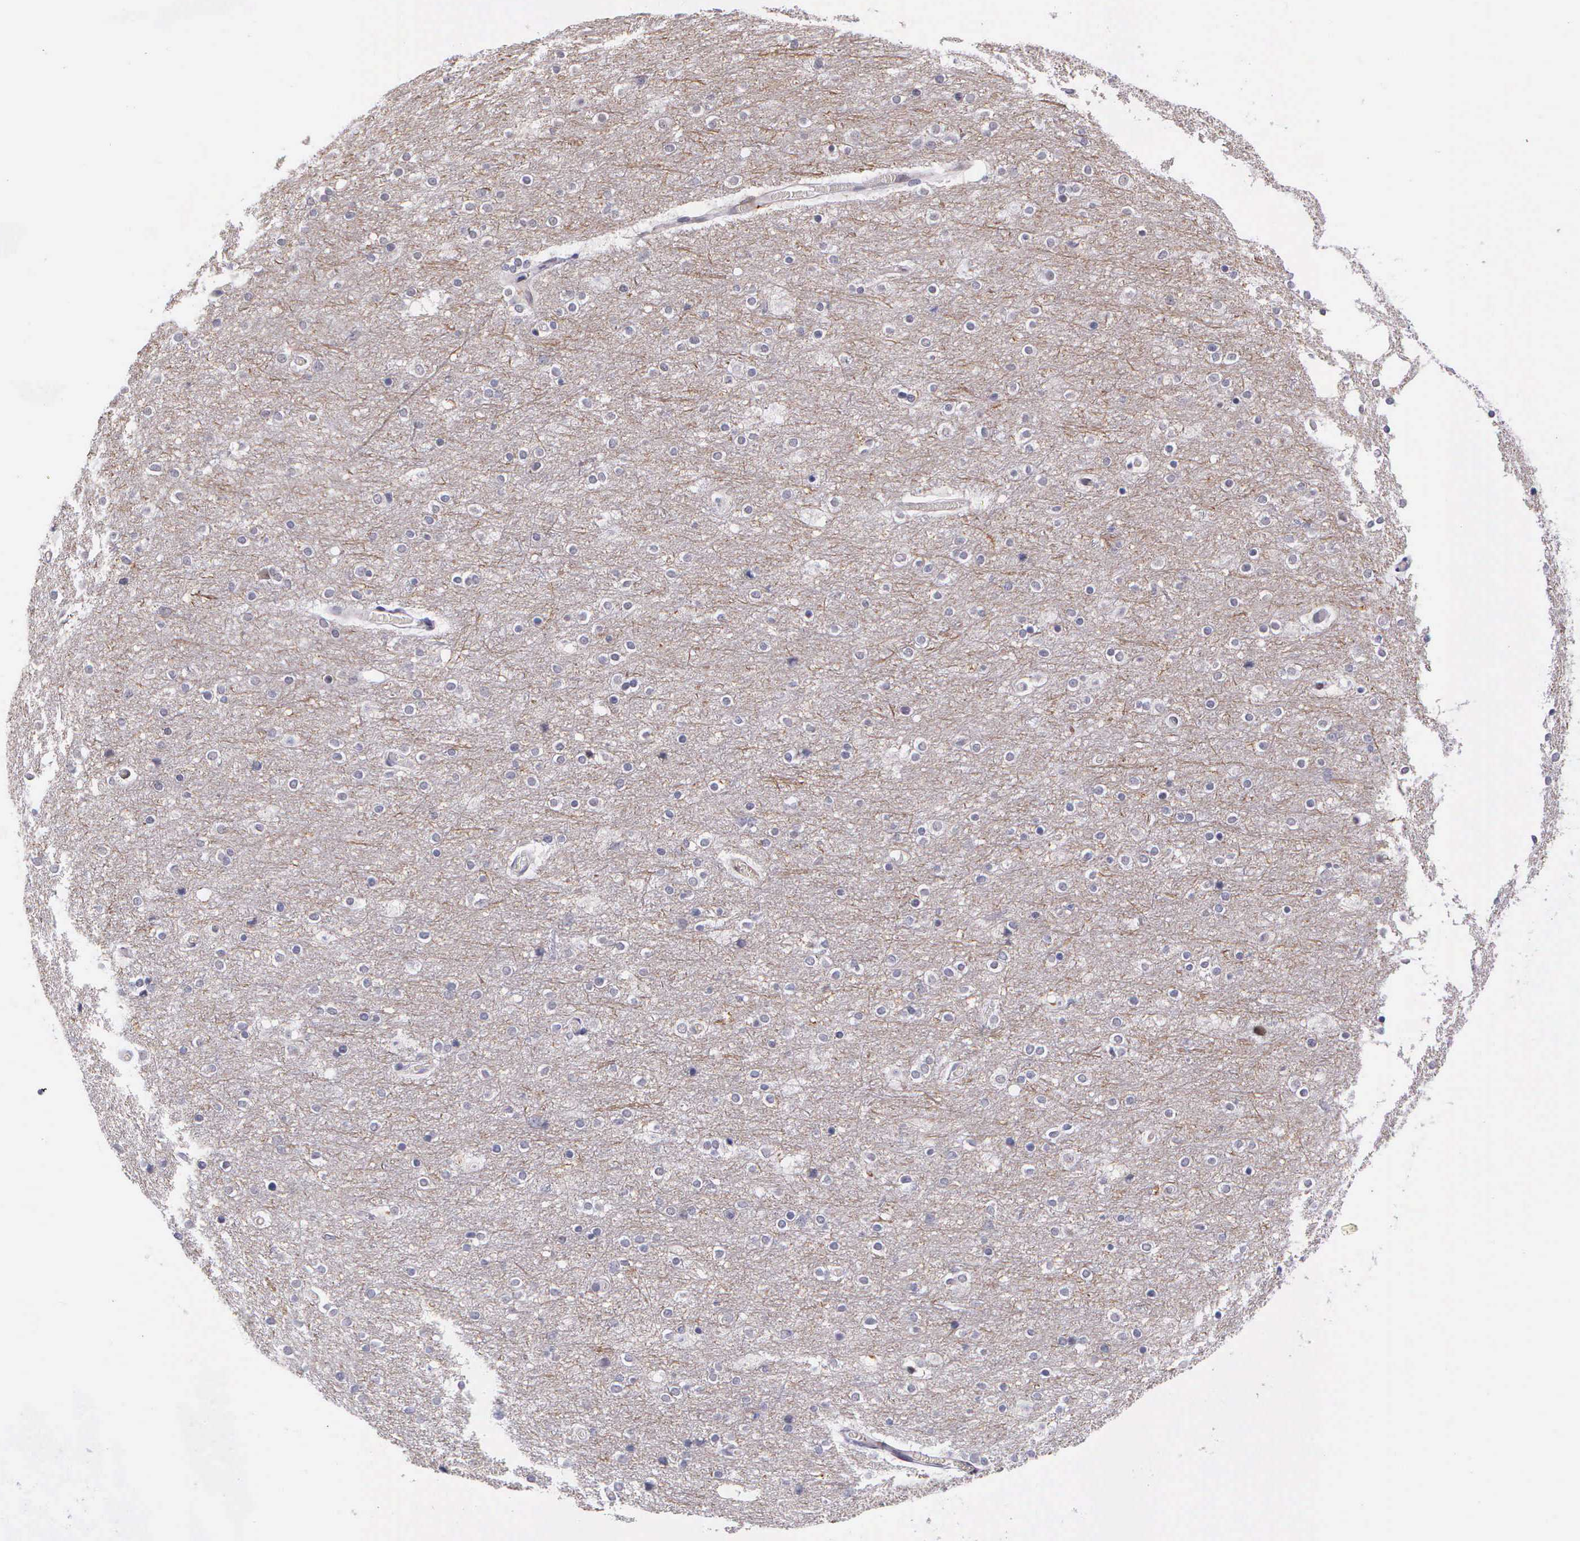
{"staining": {"intensity": "negative", "quantity": "none", "location": "none"}, "tissue": "cerebral cortex", "cell_type": "Endothelial cells", "image_type": "normal", "snomed": [{"axis": "morphology", "description": "Normal tissue, NOS"}, {"axis": "topography", "description": "Cerebral cortex"}], "caption": "This micrograph is of unremarkable cerebral cortex stained with immunohistochemistry to label a protein in brown with the nuclei are counter-stained blue. There is no staining in endothelial cells. The staining was performed using DAB to visualize the protein expression in brown, while the nuclei were stained in blue with hematoxylin (Magnification: 20x).", "gene": "AHNAK2", "patient": {"sex": "female", "age": 54}}